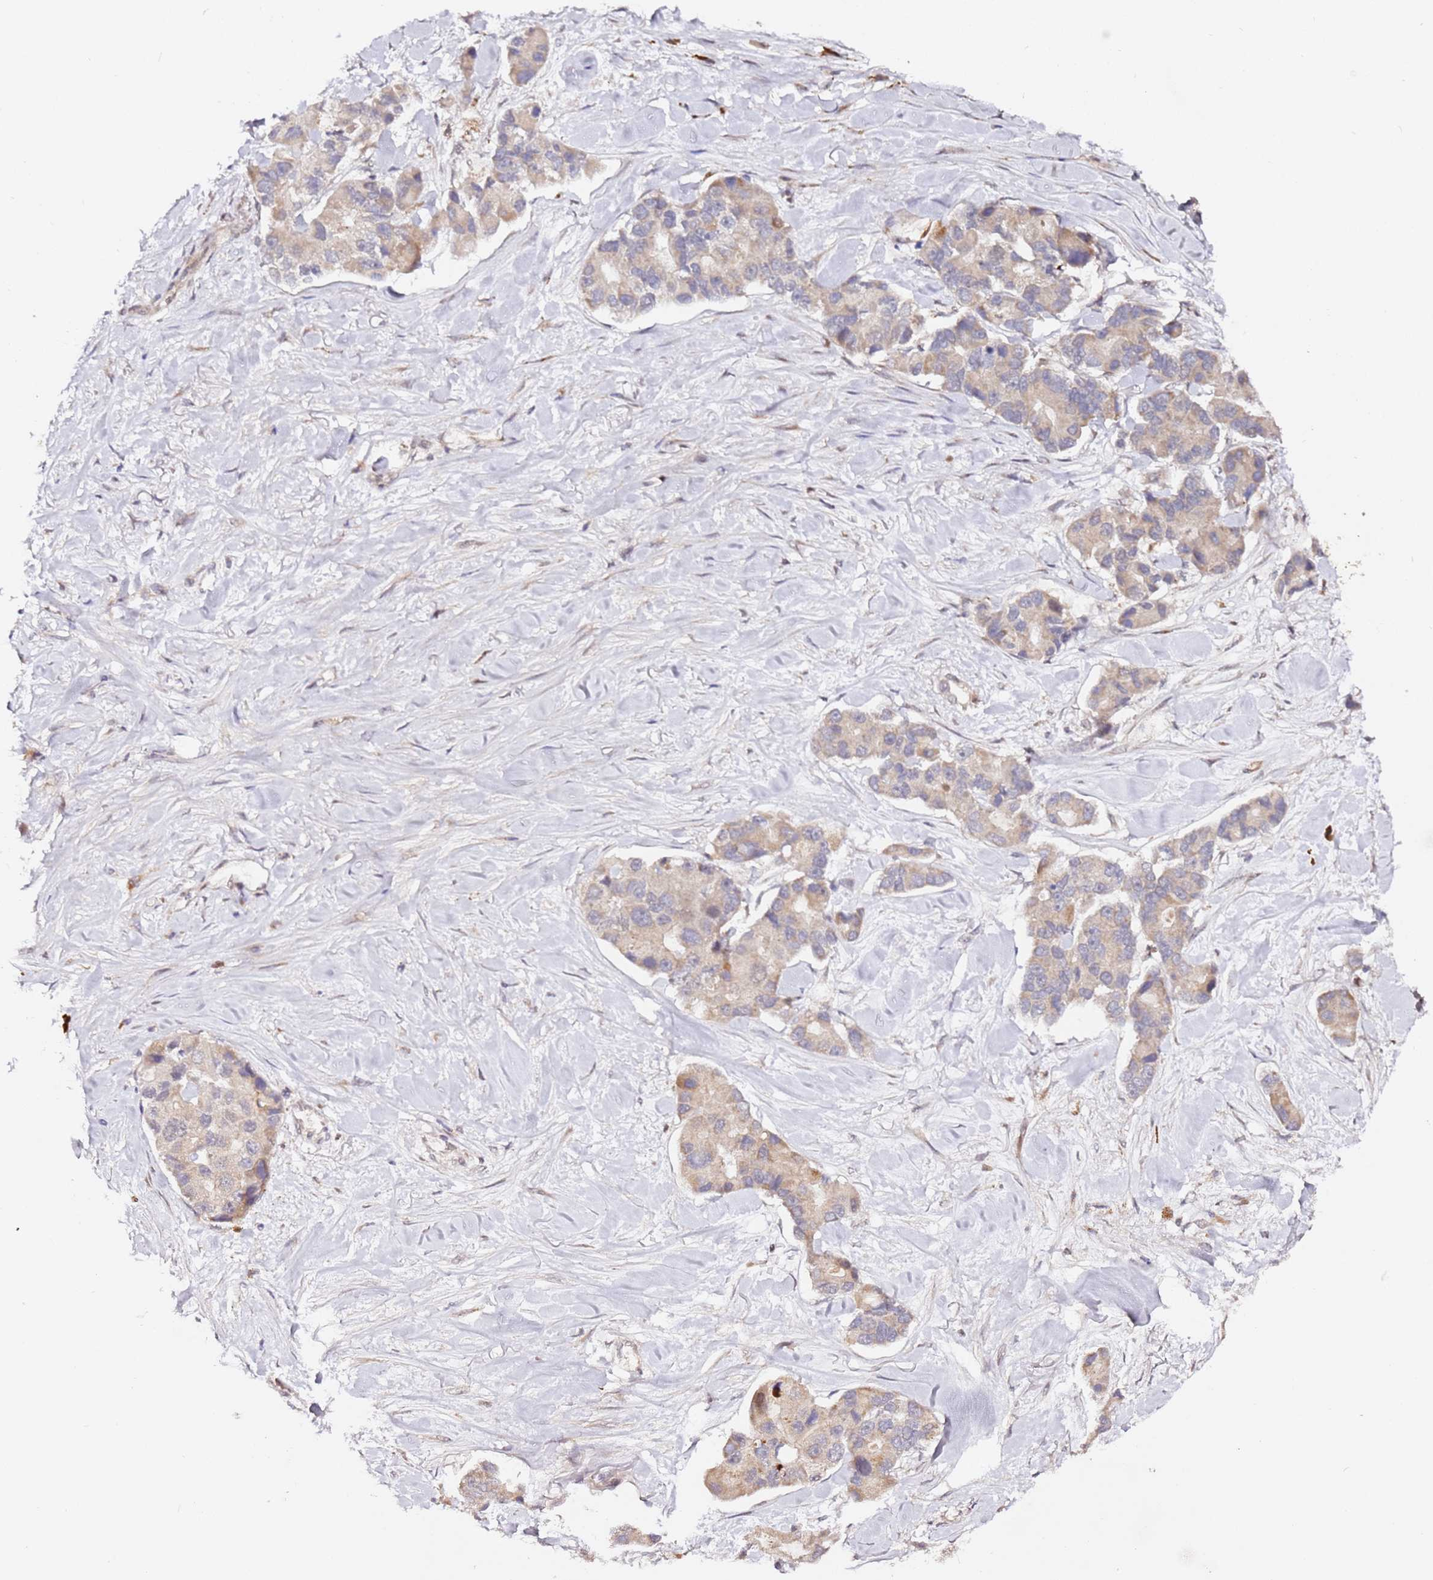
{"staining": {"intensity": "weak", "quantity": "25%-75%", "location": "cytoplasmic/membranous"}, "tissue": "lung cancer", "cell_type": "Tumor cells", "image_type": "cancer", "snomed": [{"axis": "morphology", "description": "Adenocarcinoma, NOS"}, {"axis": "topography", "description": "Lung"}], "caption": "This image exhibits immunohistochemistry (IHC) staining of lung cancer (adenocarcinoma), with low weak cytoplasmic/membranous staining in approximately 25%-75% of tumor cells.", "gene": "ALG11", "patient": {"sex": "female", "age": 54}}